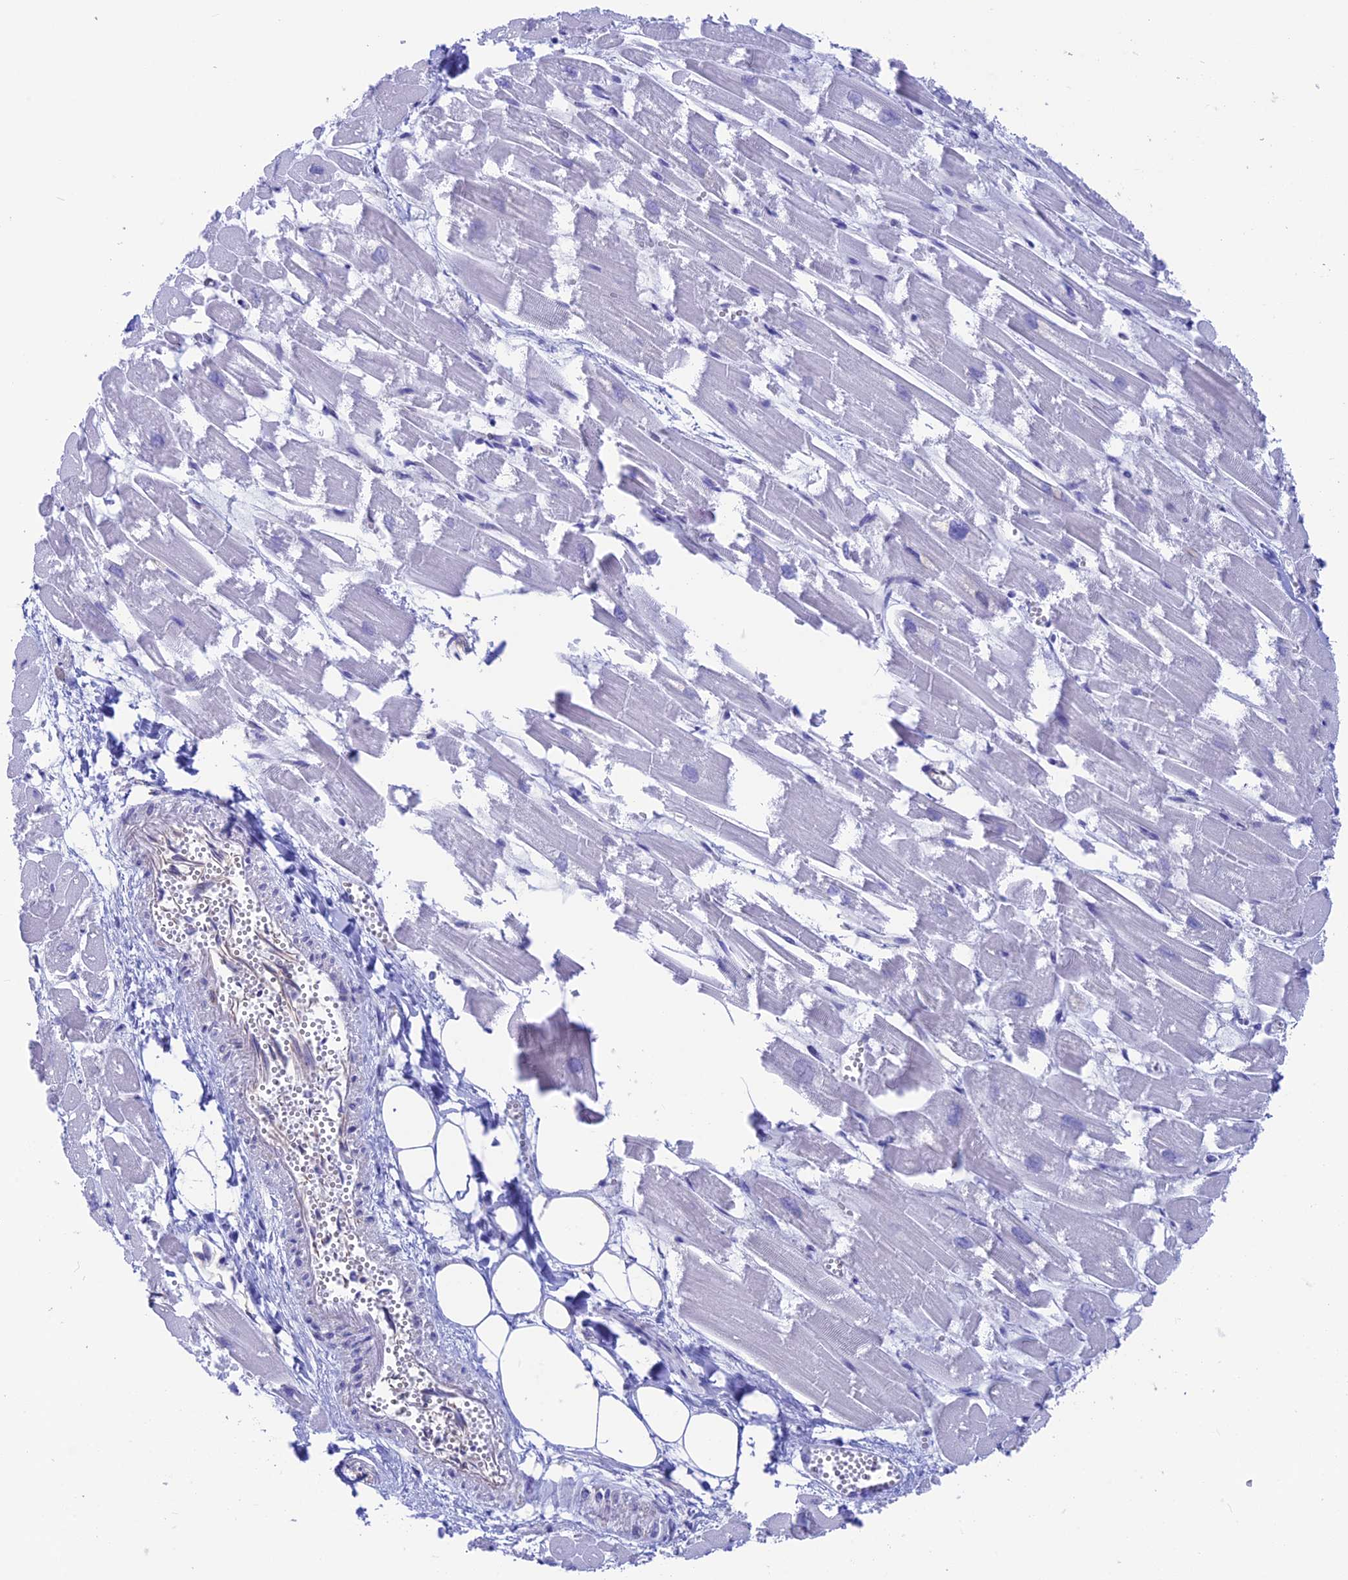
{"staining": {"intensity": "negative", "quantity": "none", "location": "none"}, "tissue": "heart muscle", "cell_type": "Cardiomyocytes", "image_type": "normal", "snomed": [{"axis": "morphology", "description": "Normal tissue, NOS"}, {"axis": "topography", "description": "Heart"}], "caption": "This is an IHC photomicrograph of benign heart muscle. There is no positivity in cardiomyocytes.", "gene": "GNGT2", "patient": {"sex": "male", "age": 54}}